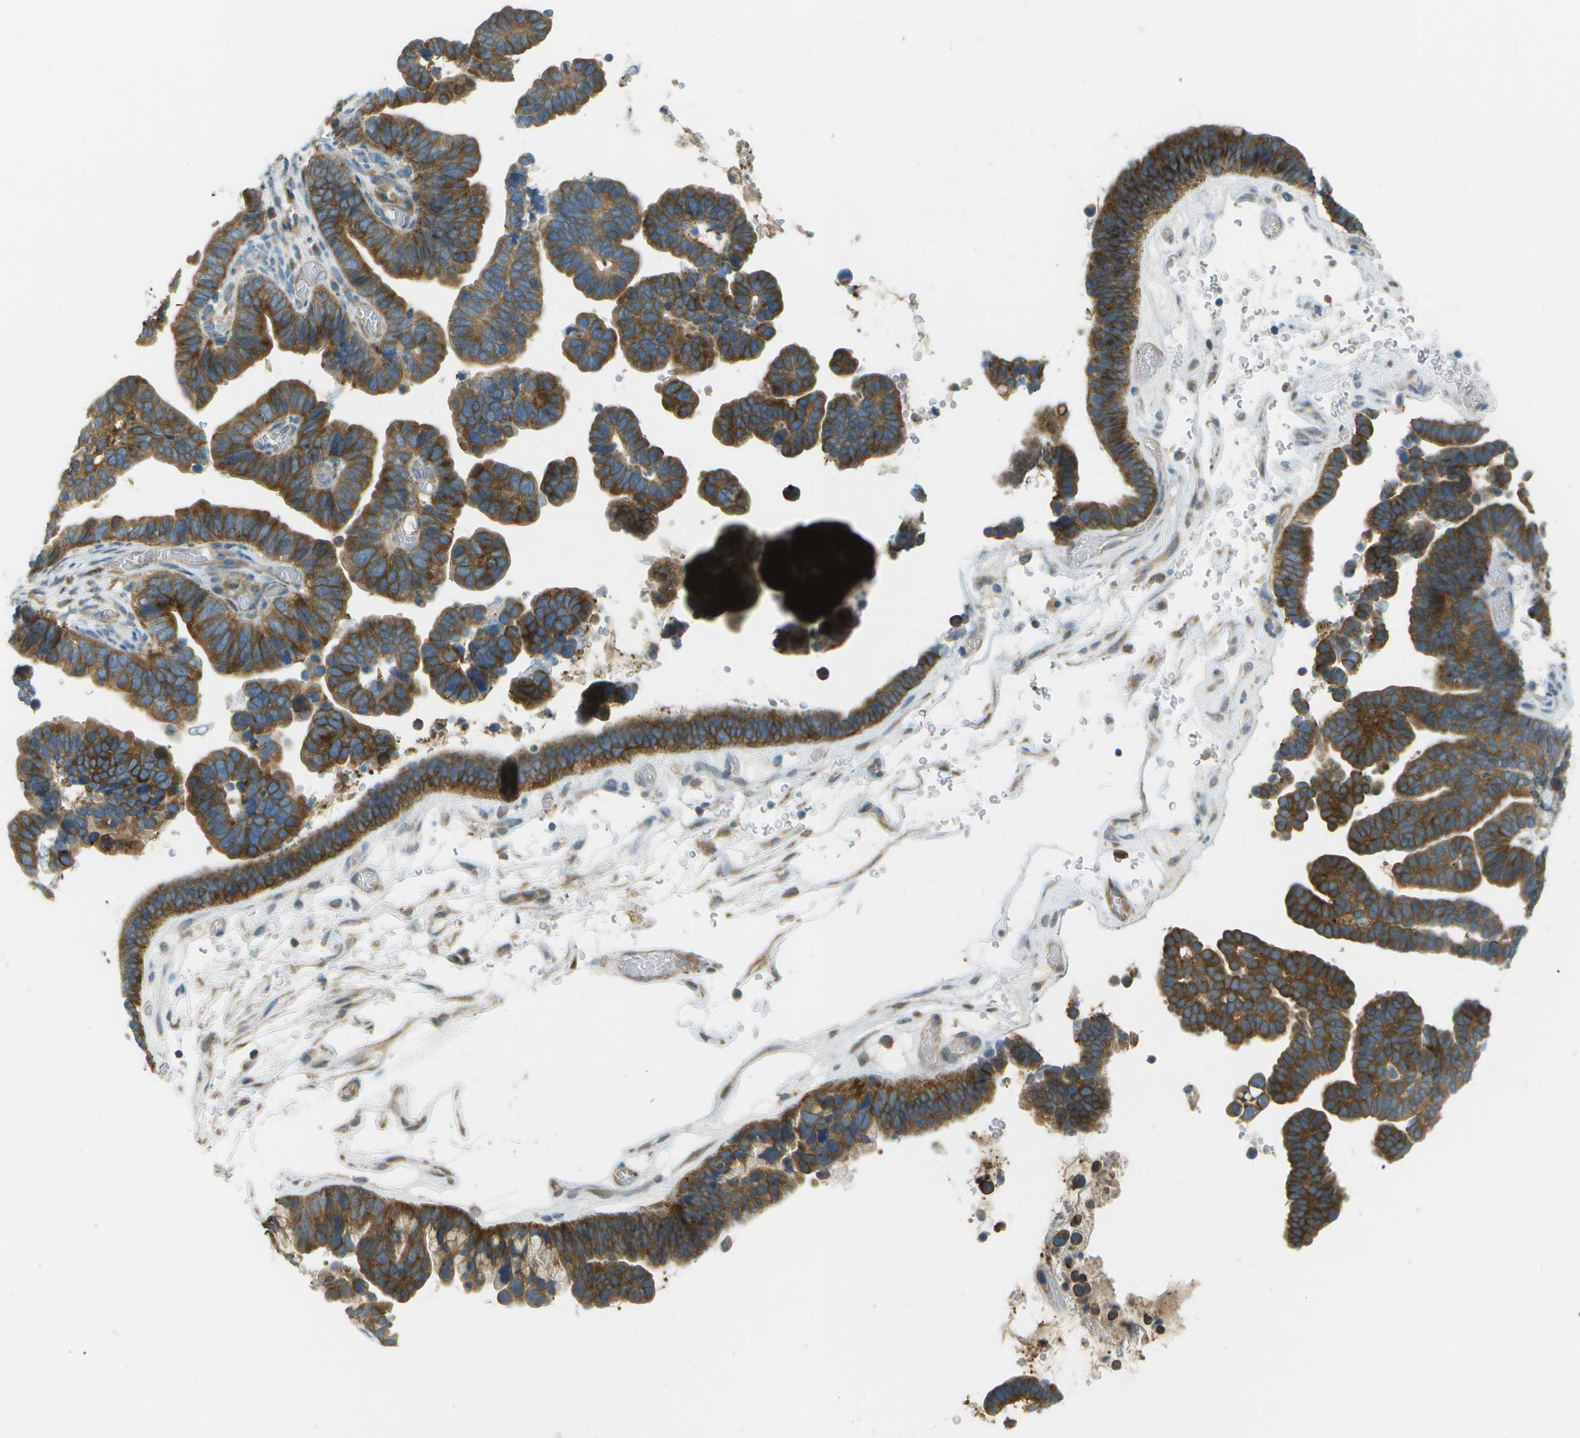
{"staining": {"intensity": "strong", "quantity": ">75%", "location": "cytoplasmic/membranous"}, "tissue": "ovarian cancer", "cell_type": "Tumor cells", "image_type": "cancer", "snomed": [{"axis": "morphology", "description": "Cystadenocarcinoma, serous, NOS"}, {"axis": "topography", "description": "Ovary"}], "caption": "Immunohistochemistry (IHC) of serous cystadenocarcinoma (ovarian) exhibits high levels of strong cytoplasmic/membranous positivity in approximately >75% of tumor cells. Nuclei are stained in blue.", "gene": "WNK2", "patient": {"sex": "female", "age": 56}}